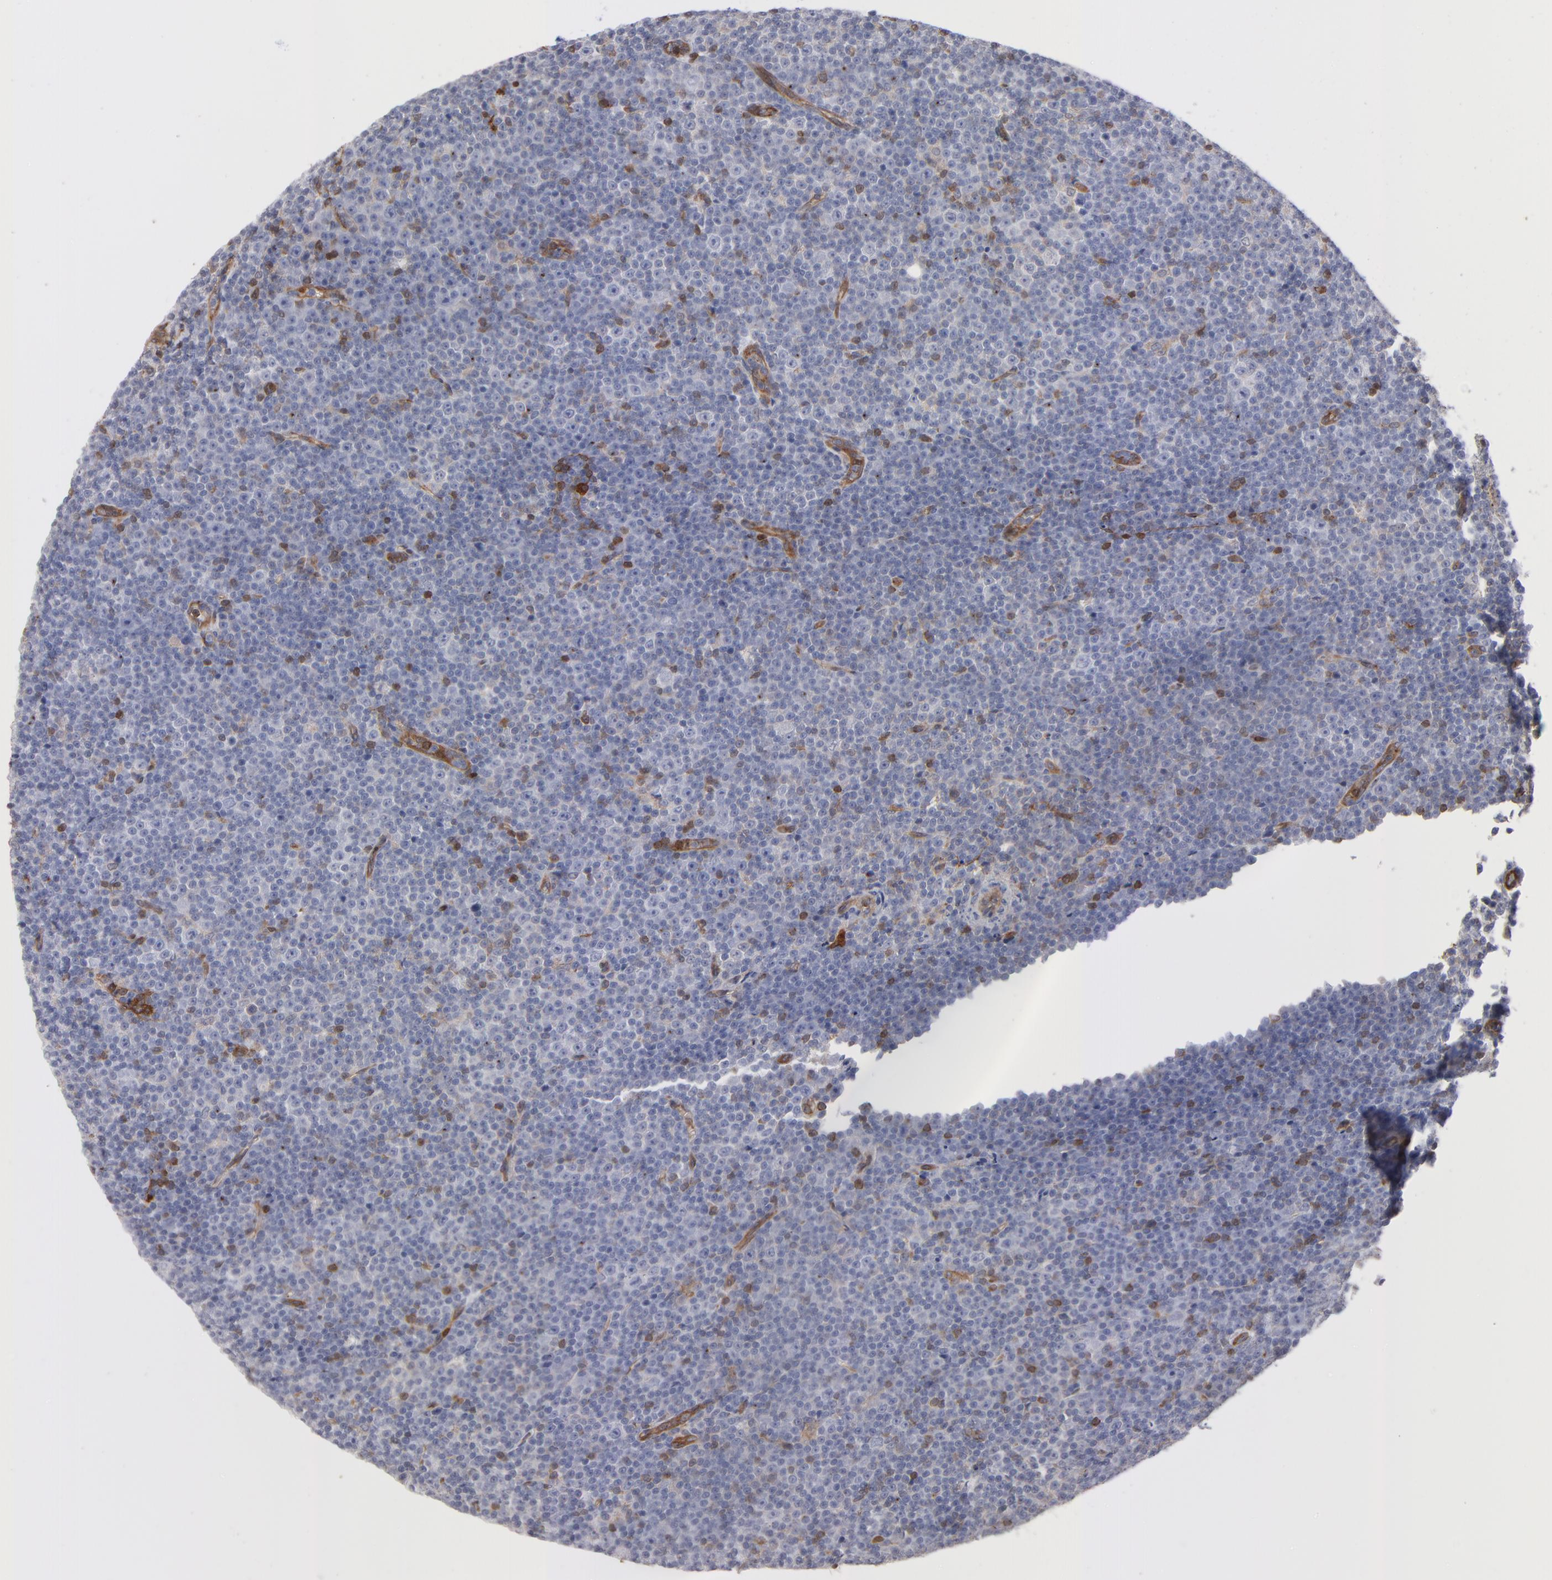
{"staining": {"intensity": "moderate", "quantity": "<25%", "location": "cytoplasmic/membranous"}, "tissue": "lymphoma", "cell_type": "Tumor cells", "image_type": "cancer", "snomed": [{"axis": "morphology", "description": "Malignant lymphoma, non-Hodgkin's type, Low grade"}, {"axis": "topography", "description": "Lymph node"}], "caption": "Low-grade malignant lymphoma, non-Hodgkin's type stained with a brown dye shows moderate cytoplasmic/membranous positive positivity in about <25% of tumor cells.", "gene": "PXN", "patient": {"sex": "female", "age": 67}}